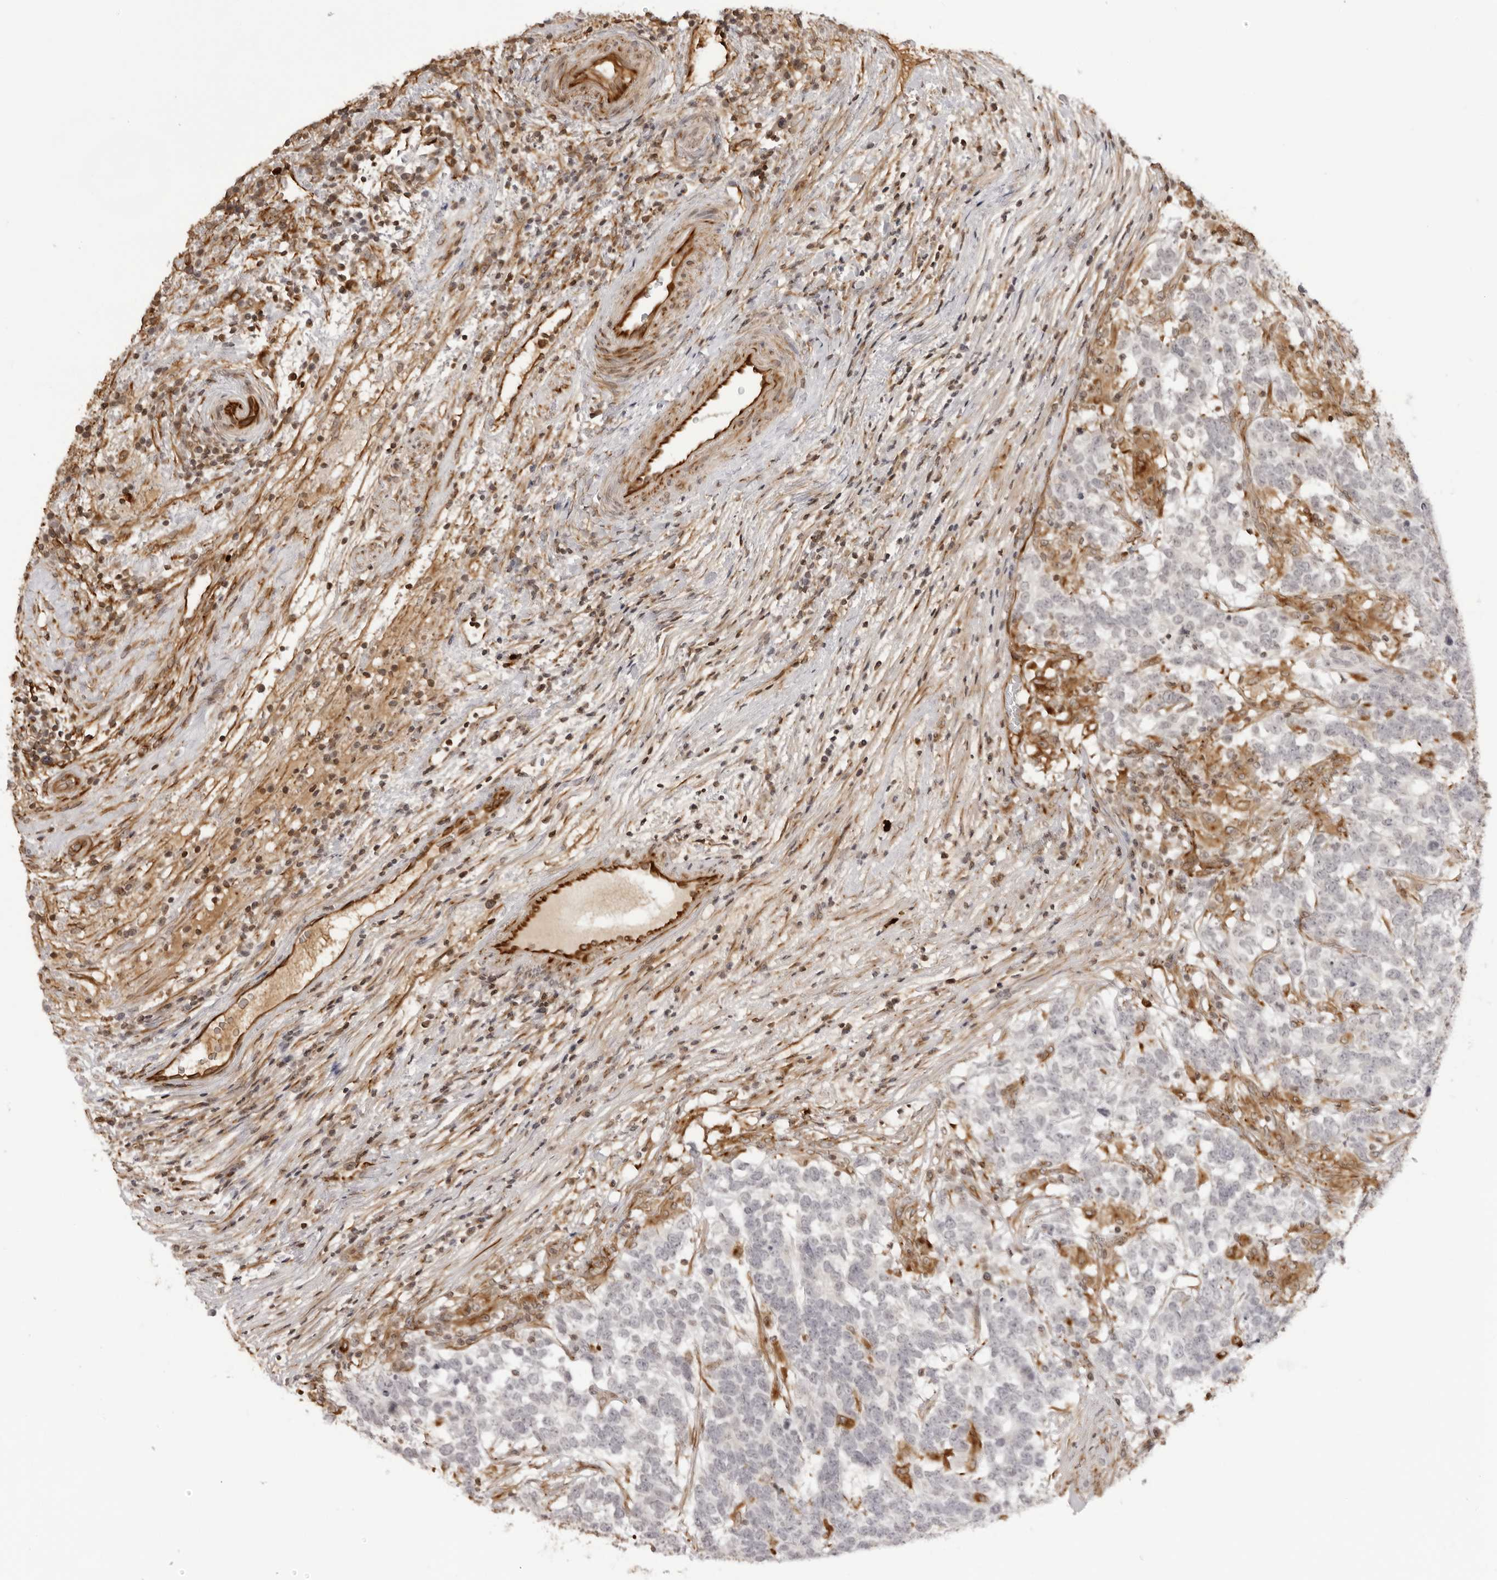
{"staining": {"intensity": "negative", "quantity": "none", "location": "none"}, "tissue": "testis cancer", "cell_type": "Tumor cells", "image_type": "cancer", "snomed": [{"axis": "morphology", "description": "Carcinoma, Embryonal, NOS"}, {"axis": "topography", "description": "Testis"}], "caption": "DAB immunohistochemical staining of embryonal carcinoma (testis) reveals no significant expression in tumor cells.", "gene": "DYNLT5", "patient": {"sex": "male", "age": 26}}